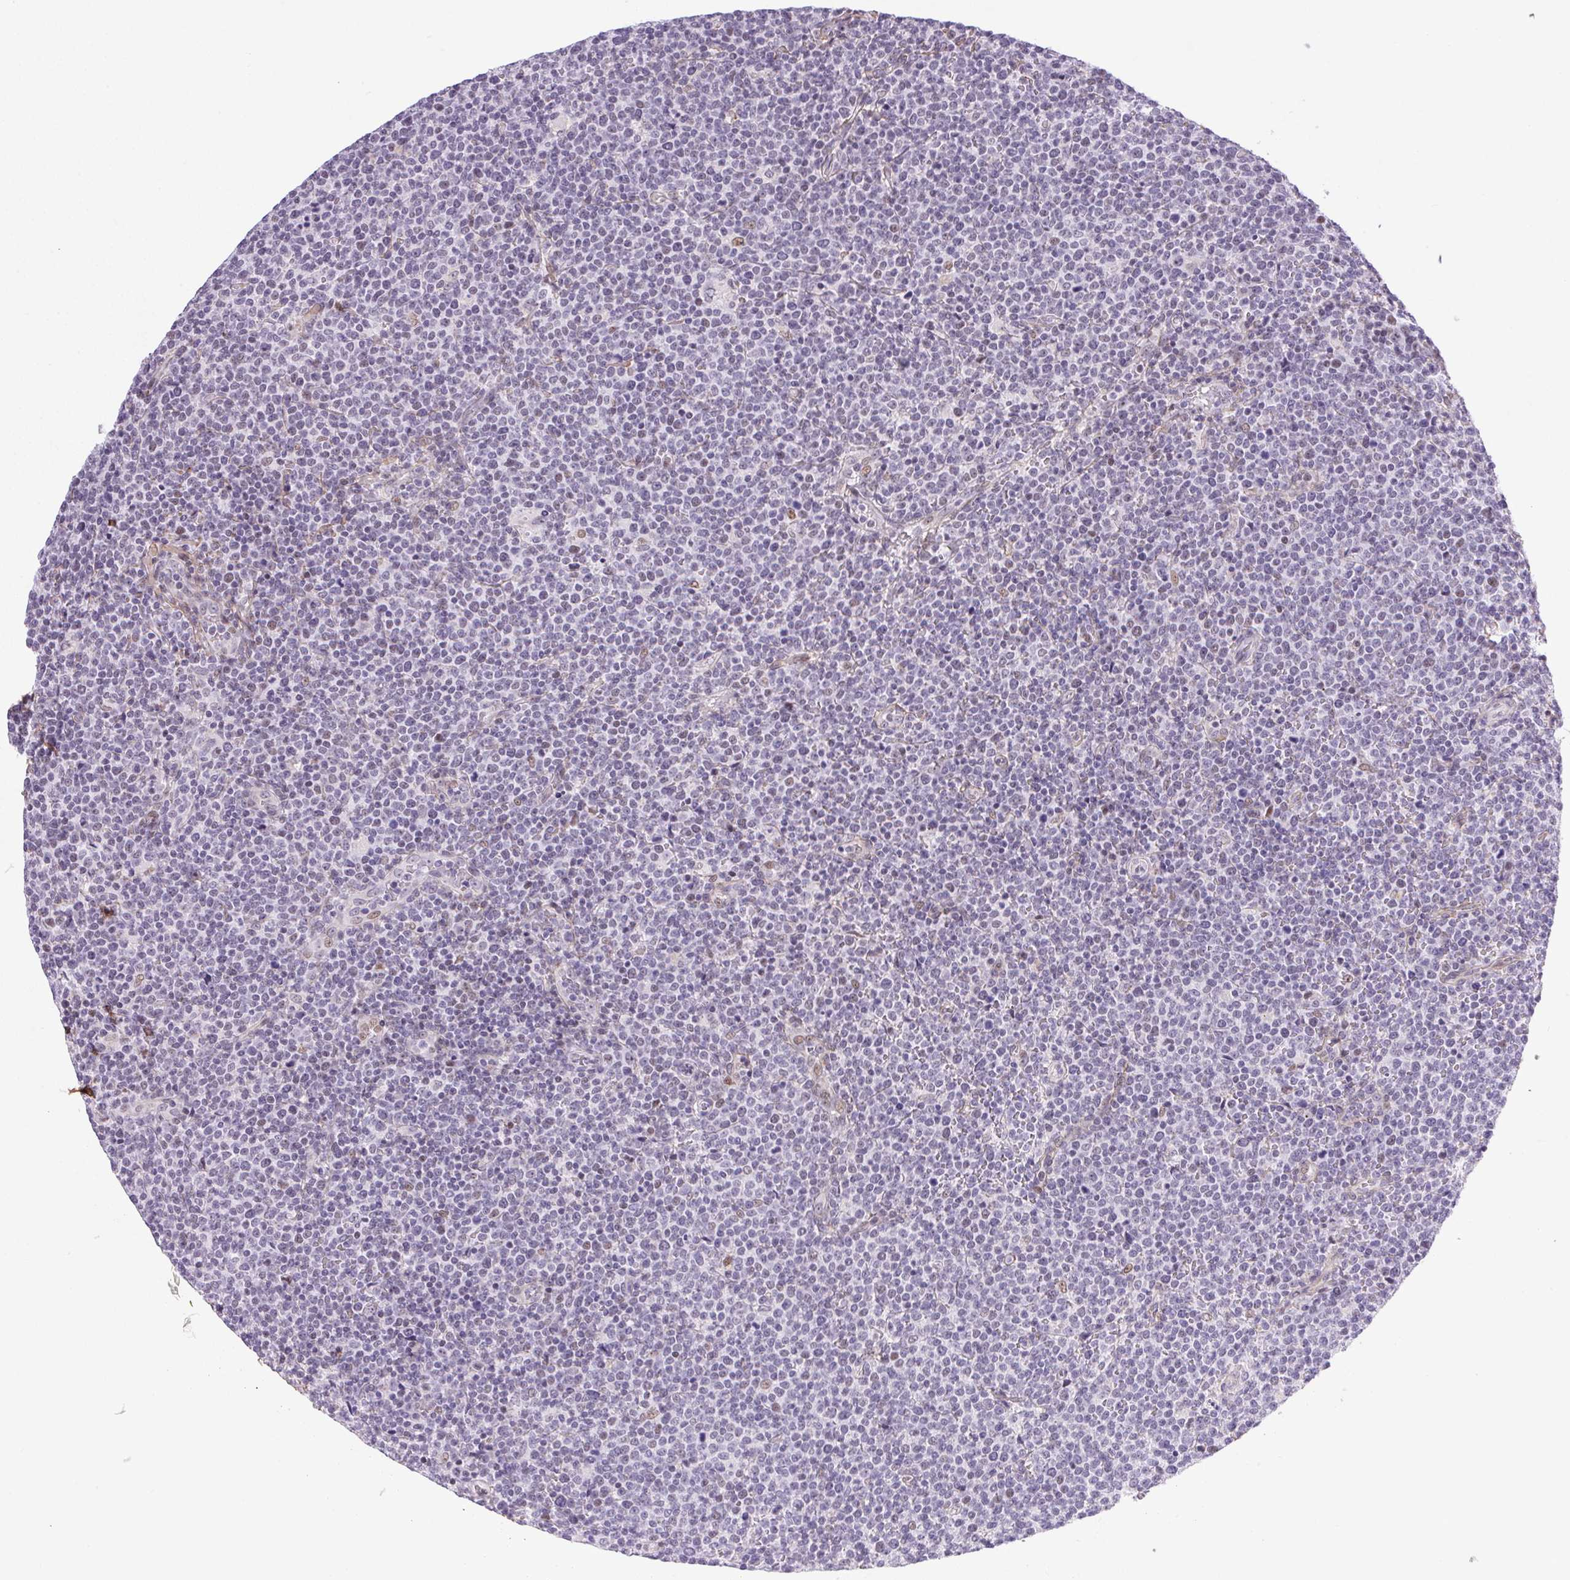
{"staining": {"intensity": "negative", "quantity": "none", "location": "none"}, "tissue": "lymphoma", "cell_type": "Tumor cells", "image_type": "cancer", "snomed": [{"axis": "morphology", "description": "Malignant lymphoma, non-Hodgkin's type, High grade"}, {"axis": "topography", "description": "Lymph node"}], "caption": "Lymphoma was stained to show a protein in brown. There is no significant staining in tumor cells.", "gene": "PDZD2", "patient": {"sex": "male", "age": 61}}